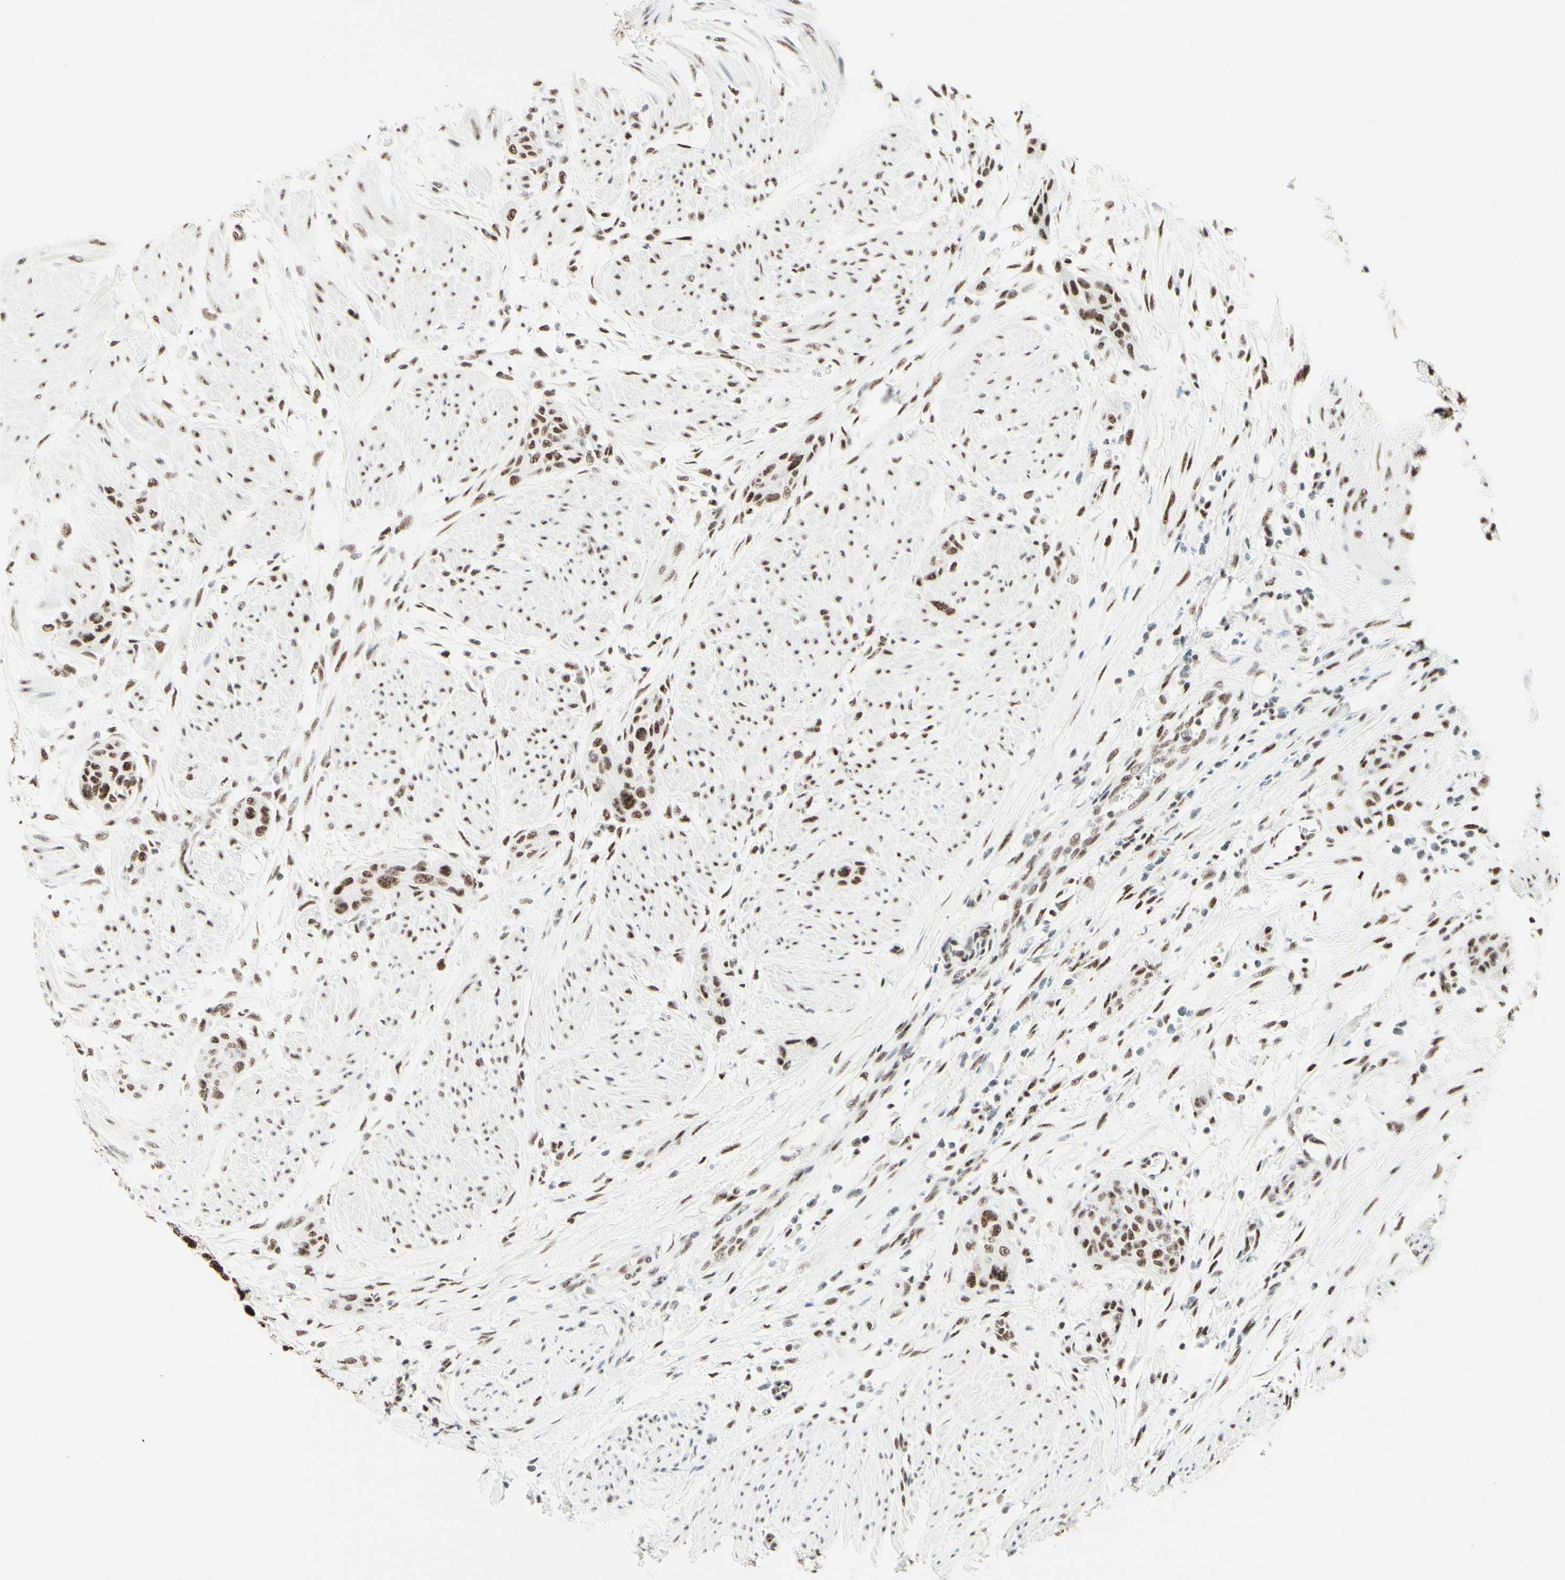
{"staining": {"intensity": "moderate", "quantity": ">75%", "location": "nuclear"}, "tissue": "urothelial cancer", "cell_type": "Tumor cells", "image_type": "cancer", "snomed": [{"axis": "morphology", "description": "Urothelial carcinoma, High grade"}, {"axis": "topography", "description": "Urinary bladder"}], "caption": "Approximately >75% of tumor cells in human high-grade urothelial carcinoma show moderate nuclear protein expression as visualized by brown immunohistochemical staining.", "gene": "WTAP", "patient": {"sex": "male", "age": 35}}